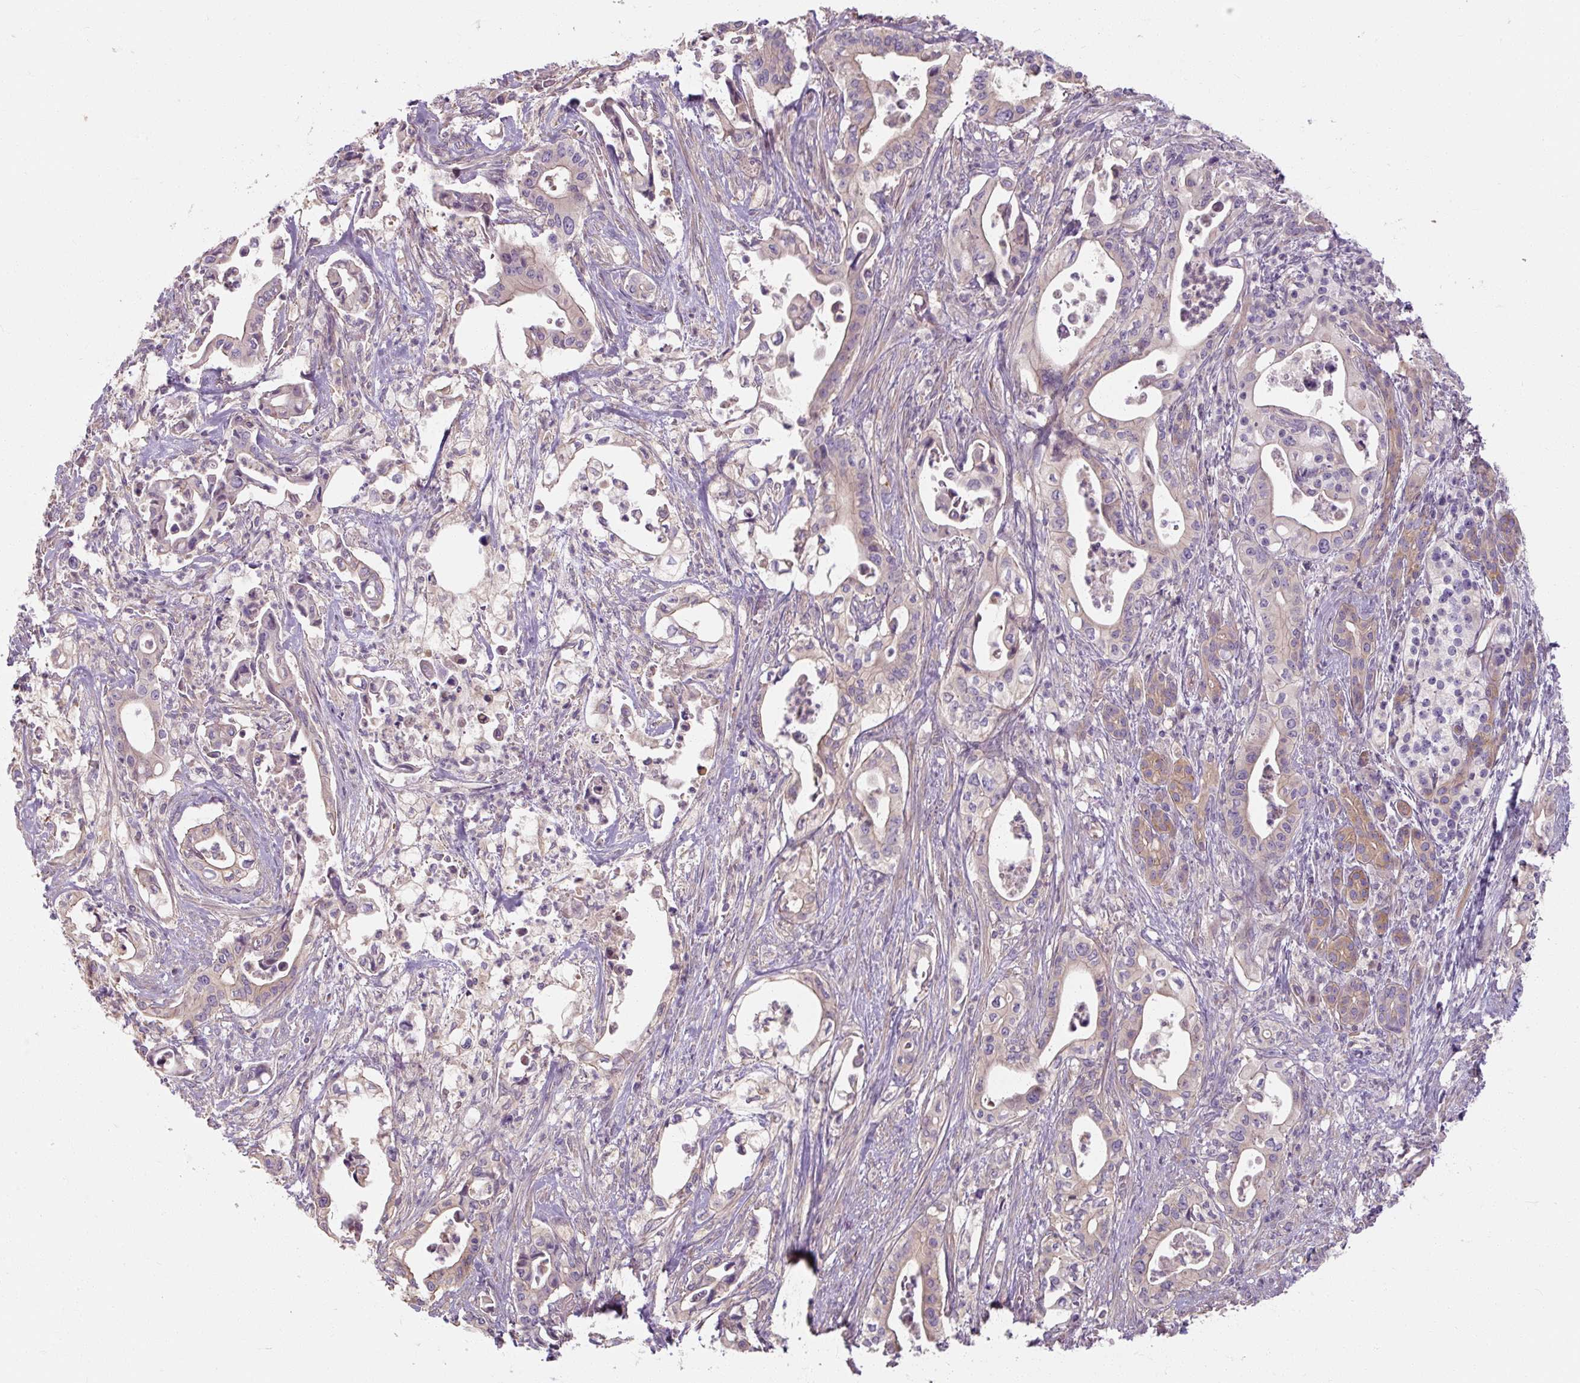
{"staining": {"intensity": "negative", "quantity": "none", "location": "none"}, "tissue": "pancreatic cancer", "cell_type": "Tumor cells", "image_type": "cancer", "snomed": [{"axis": "morphology", "description": "Adenocarcinoma, NOS"}, {"axis": "topography", "description": "Pancreas"}], "caption": "Protein analysis of adenocarcinoma (pancreatic) shows no significant positivity in tumor cells.", "gene": "RB1CC1", "patient": {"sex": "female", "age": 77}}